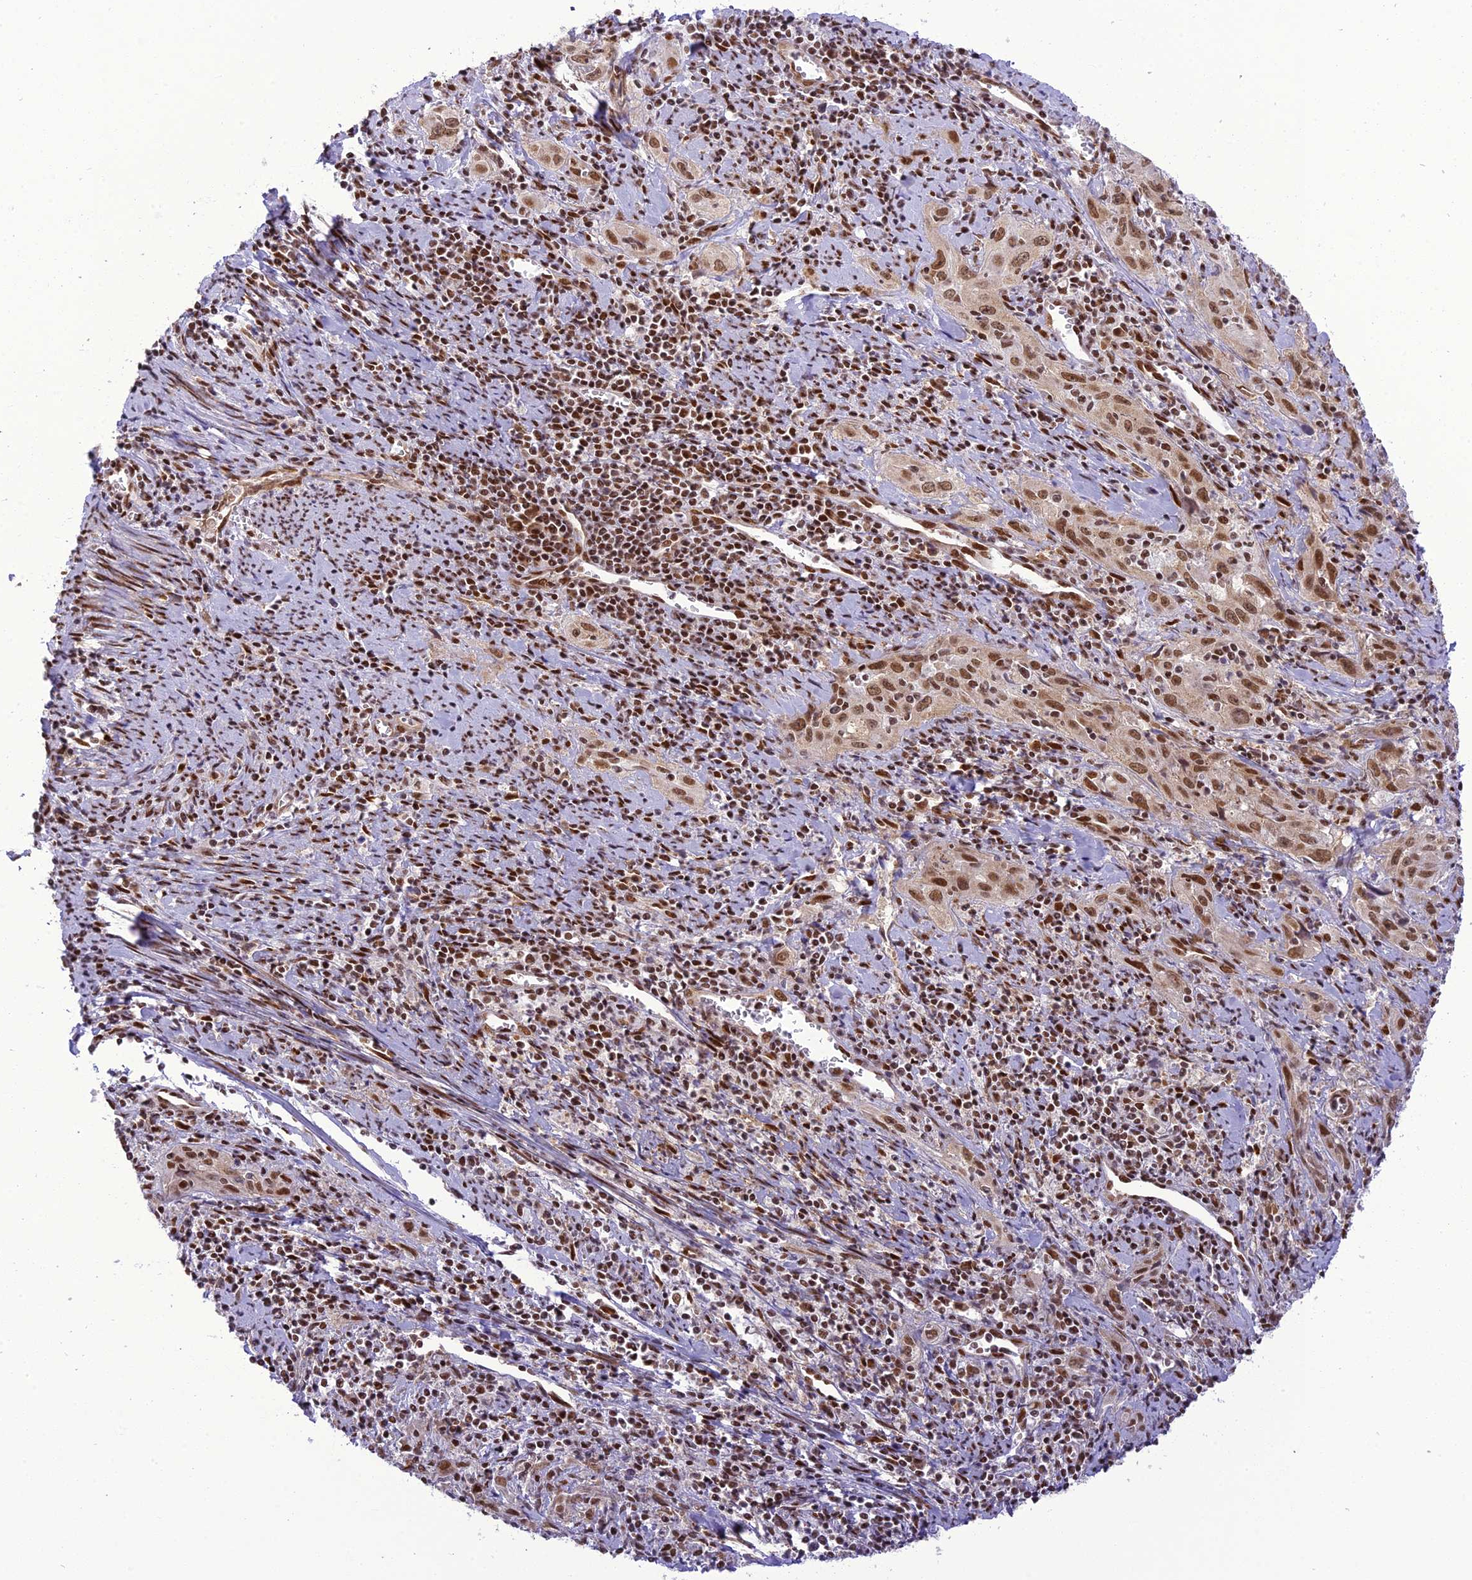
{"staining": {"intensity": "moderate", "quantity": ">75%", "location": "nuclear"}, "tissue": "cervical cancer", "cell_type": "Tumor cells", "image_type": "cancer", "snomed": [{"axis": "morphology", "description": "Squamous cell carcinoma, NOS"}, {"axis": "topography", "description": "Cervix"}], "caption": "Immunohistochemical staining of human cervical cancer reveals medium levels of moderate nuclear staining in about >75% of tumor cells.", "gene": "DDX1", "patient": {"sex": "female", "age": 57}}